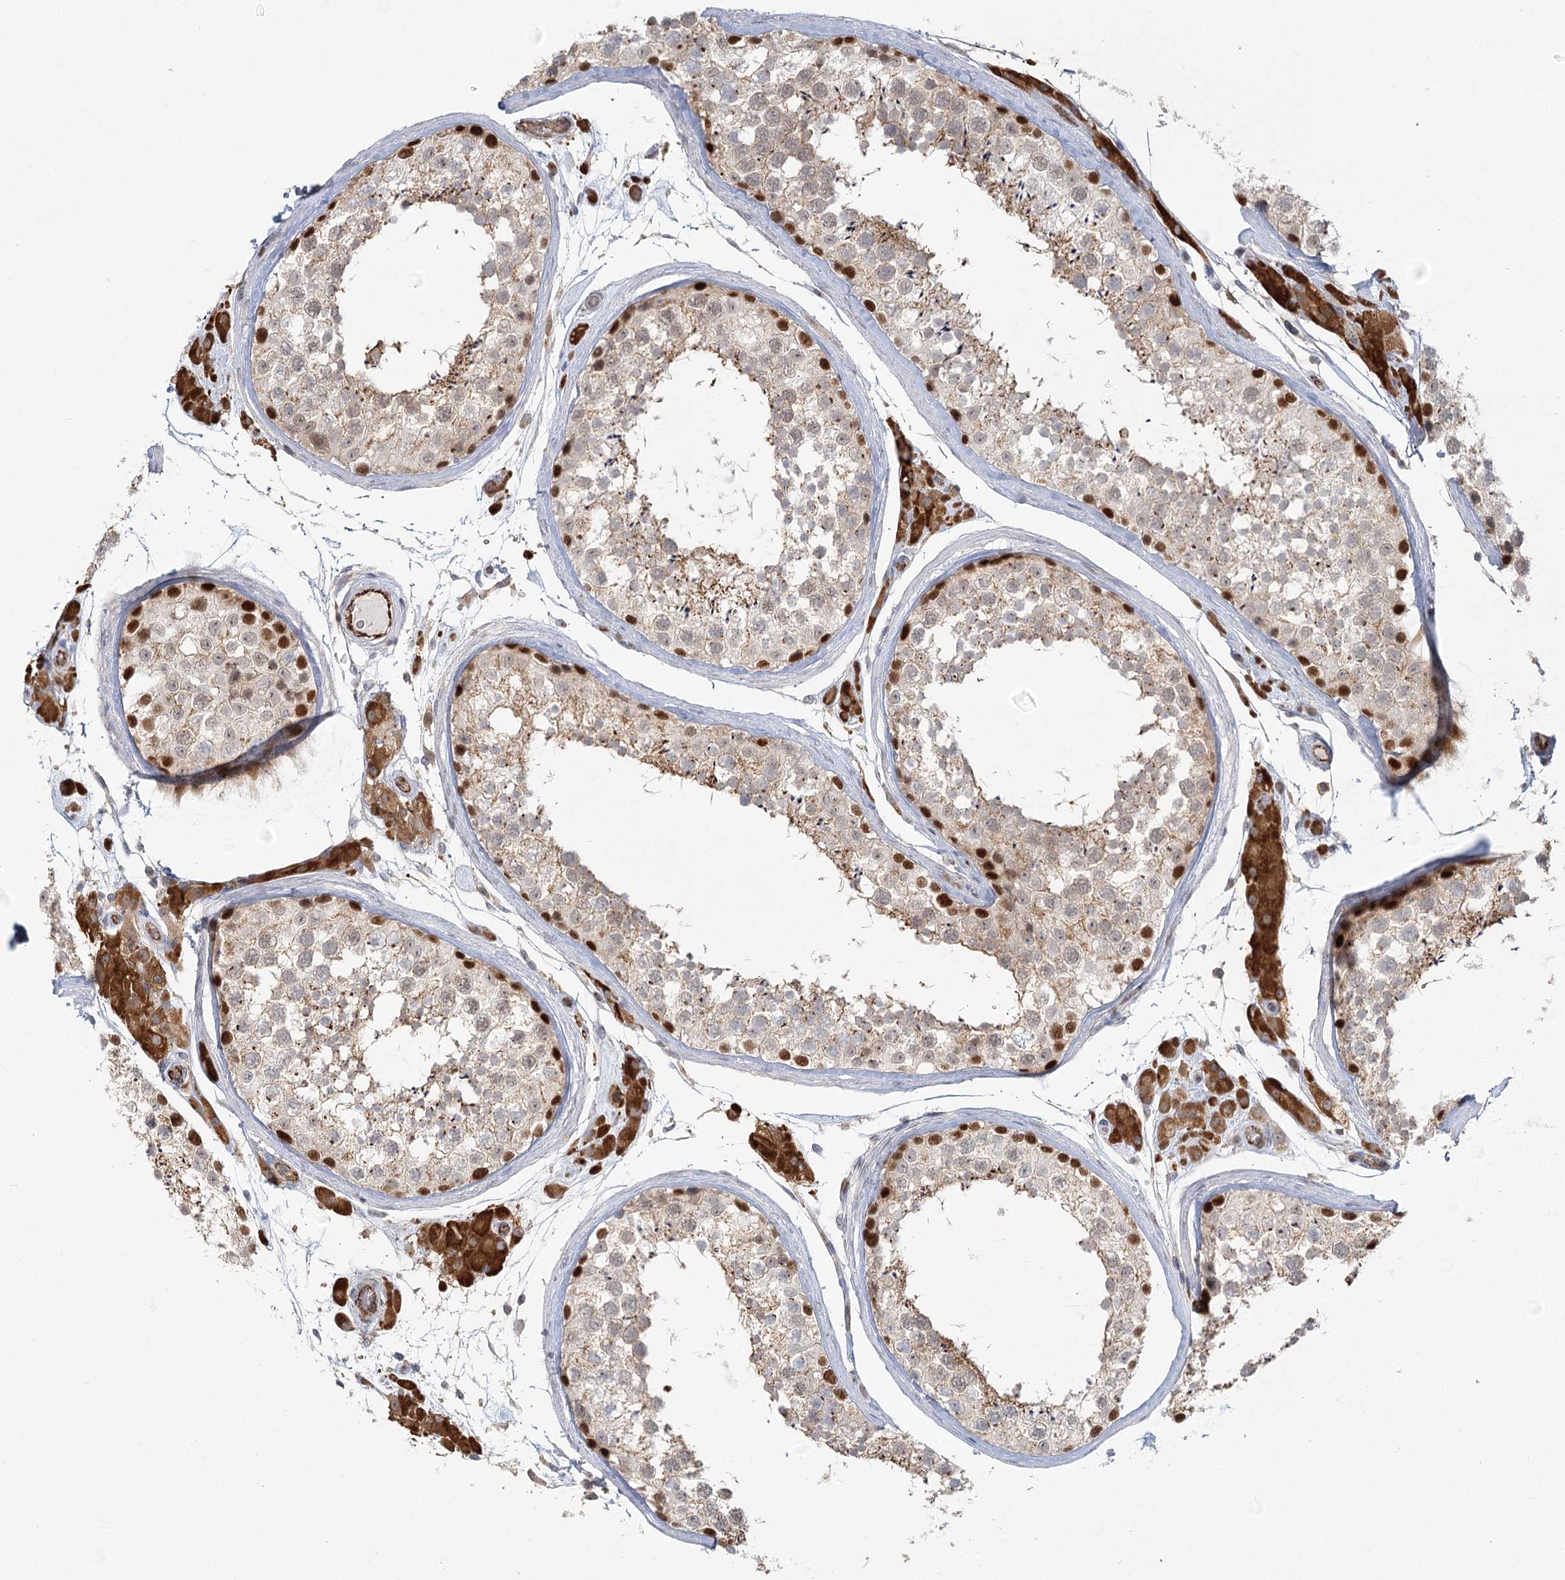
{"staining": {"intensity": "strong", "quantity": "25%-75%", "location": "nuclear"}, "tissue": "testis", "cell_type": "Cells in seminiferous ducts", "image_type": "normal", "snomed": [{"axis": "morphology", "description": "Normal tissue, NOS"}, {"axis": "topography", "description": "Testis"}], "caption": "Strong nuclear protein staining is identified in approximately 25%-75% of cells in seminiferous ducts in testis. (DAB (3,3'-diaminobenzidine) IHC with brightfield microscopy, high magnification).", "gene": "KBTBD4", "patient": {"sex": "male", "age": 46}}